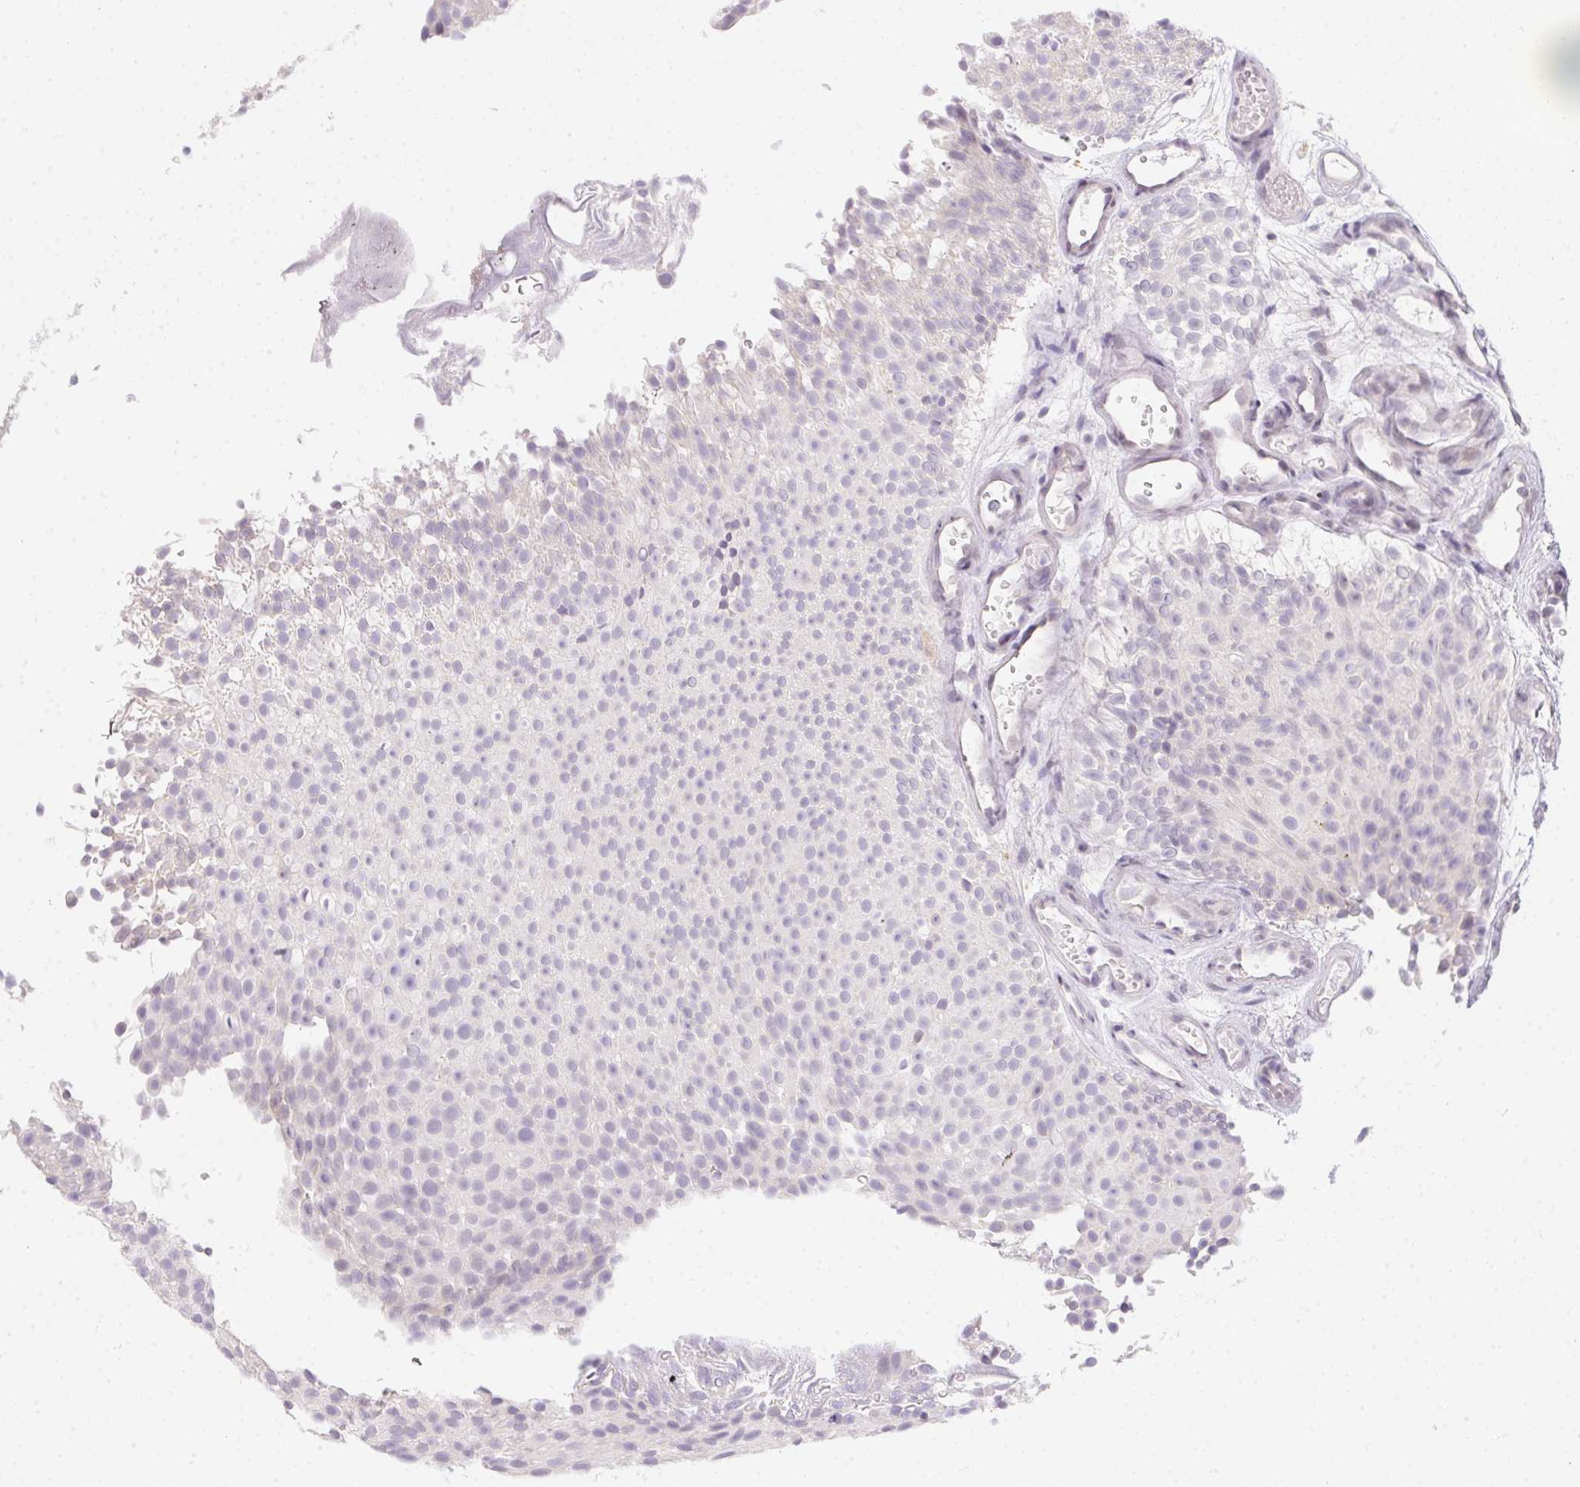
{"staining": {"intensity": "negative", "quantity": "none", "location": "none"}, "tissue": "urothelial cancer", "cell_type": "Tumor cells", "image_type": "cancer", "snomed": [{"axis": "morphology", "description": "Urothelial carcinoma, Low grade"}, {"axis": "topography", "description": "Urinary bladder"}], "caption": "Urothelial cancer was stained to show a protein in brown. There is no significant staining in tumor cells. (DAB immunohistochemistry (IHC), high magnification).", "gene": "MORC1", "patient": {"sex": "male", "age": 78}}